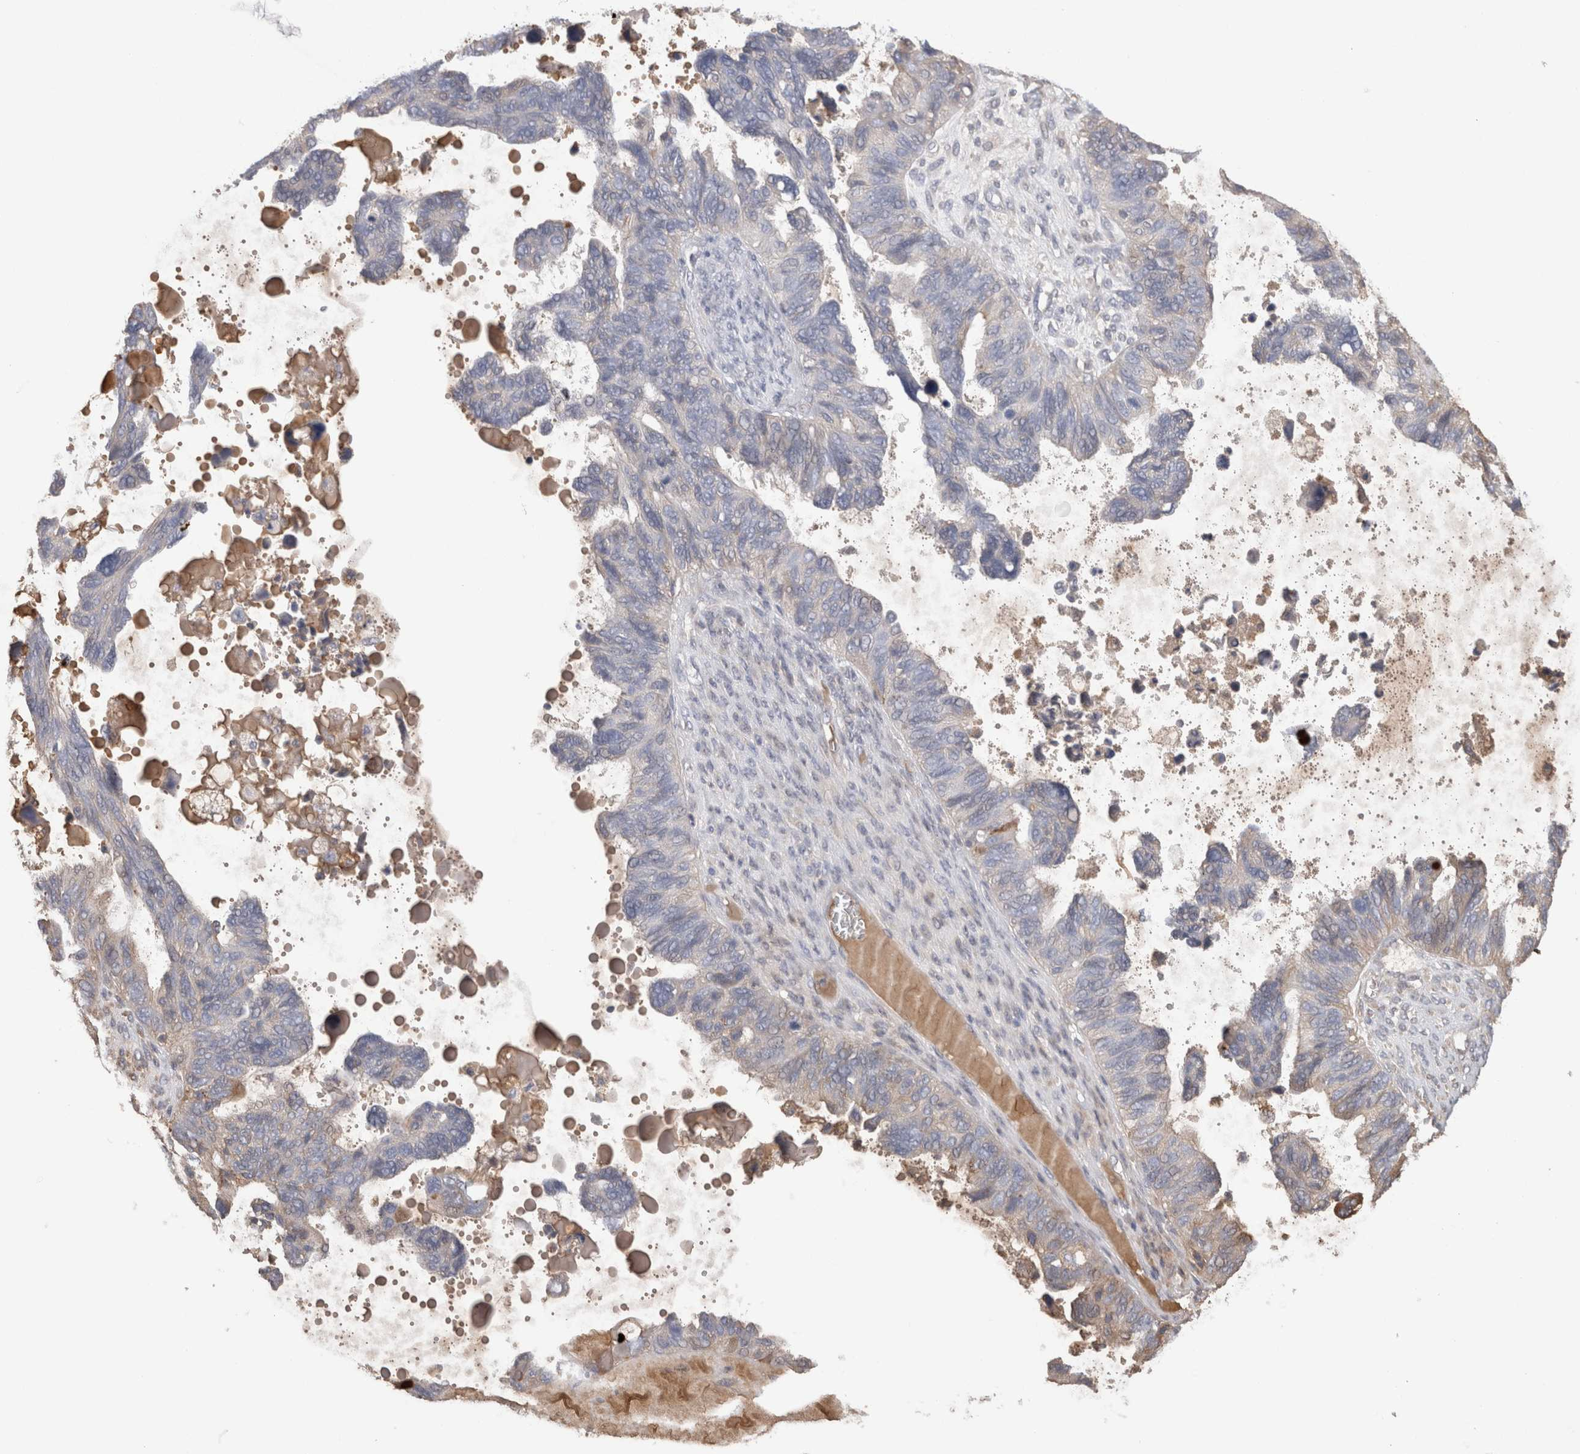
{"staining": {"intensity": "negative", "quantity": "none", "location": "none"}, "tissue": "ovarian cancer", "cell_type": "Tumor cells", "image_type": "cancer", "snomed": [{"axis": "morphology", "description": "Cystadenocarcinoma, serous, NOS"}, {"axis": "topography", "description": "Ovary"}], "caption": "A high-resolution image shows IHC staining of serous cystadenocarcinoma (ovarian), which displays no significant expression in tumor cells.", "gene": "PPP3CC", "patient": {"sex": "female", "age": 79}}